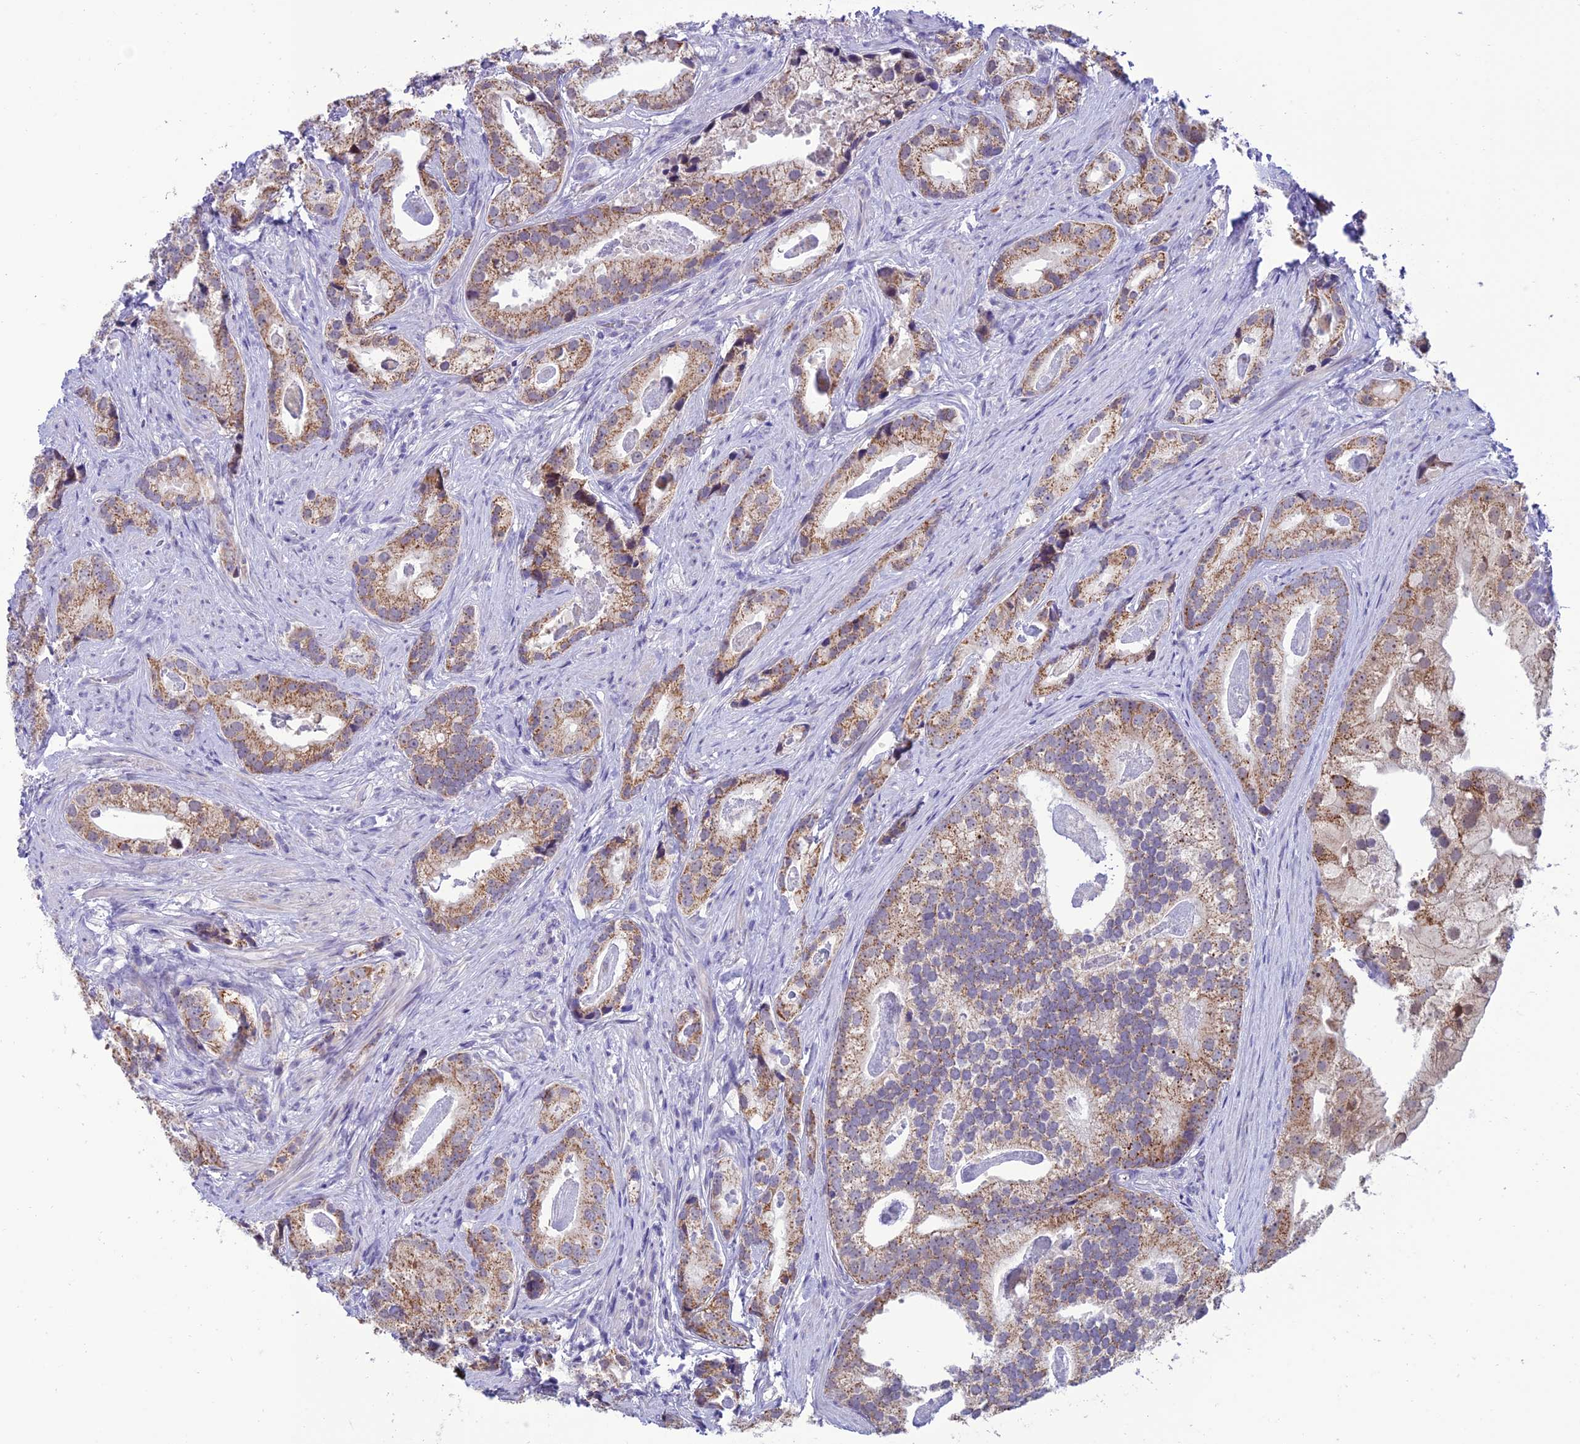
{"staining": {"intensity": "moderate", "quantity": ">75%", "location": "cytoplasmic/membranous"}, "tissue": "prostate cancer", "cell_type": "Tumor cells", "image_type": "cancer", "snomed": [{"axis": "morphology", "description": "Adenocarcinoma, Low grade"}, {"axis": "topography", "description": "Prostate"}], "caption": "Protein staining of prostate cancer tissue demonstrates moderate cytoplasmic/membranous expression in approximately >75% of tumor cells. The staining was performed using DAB (3,3'-diaminobenzidine), with brown indicating positive protein expression. Nuclei are stained blue with hematoxylin.", "gene": "SLC10A1", "patient": {"sex": "male", "age": 71}}